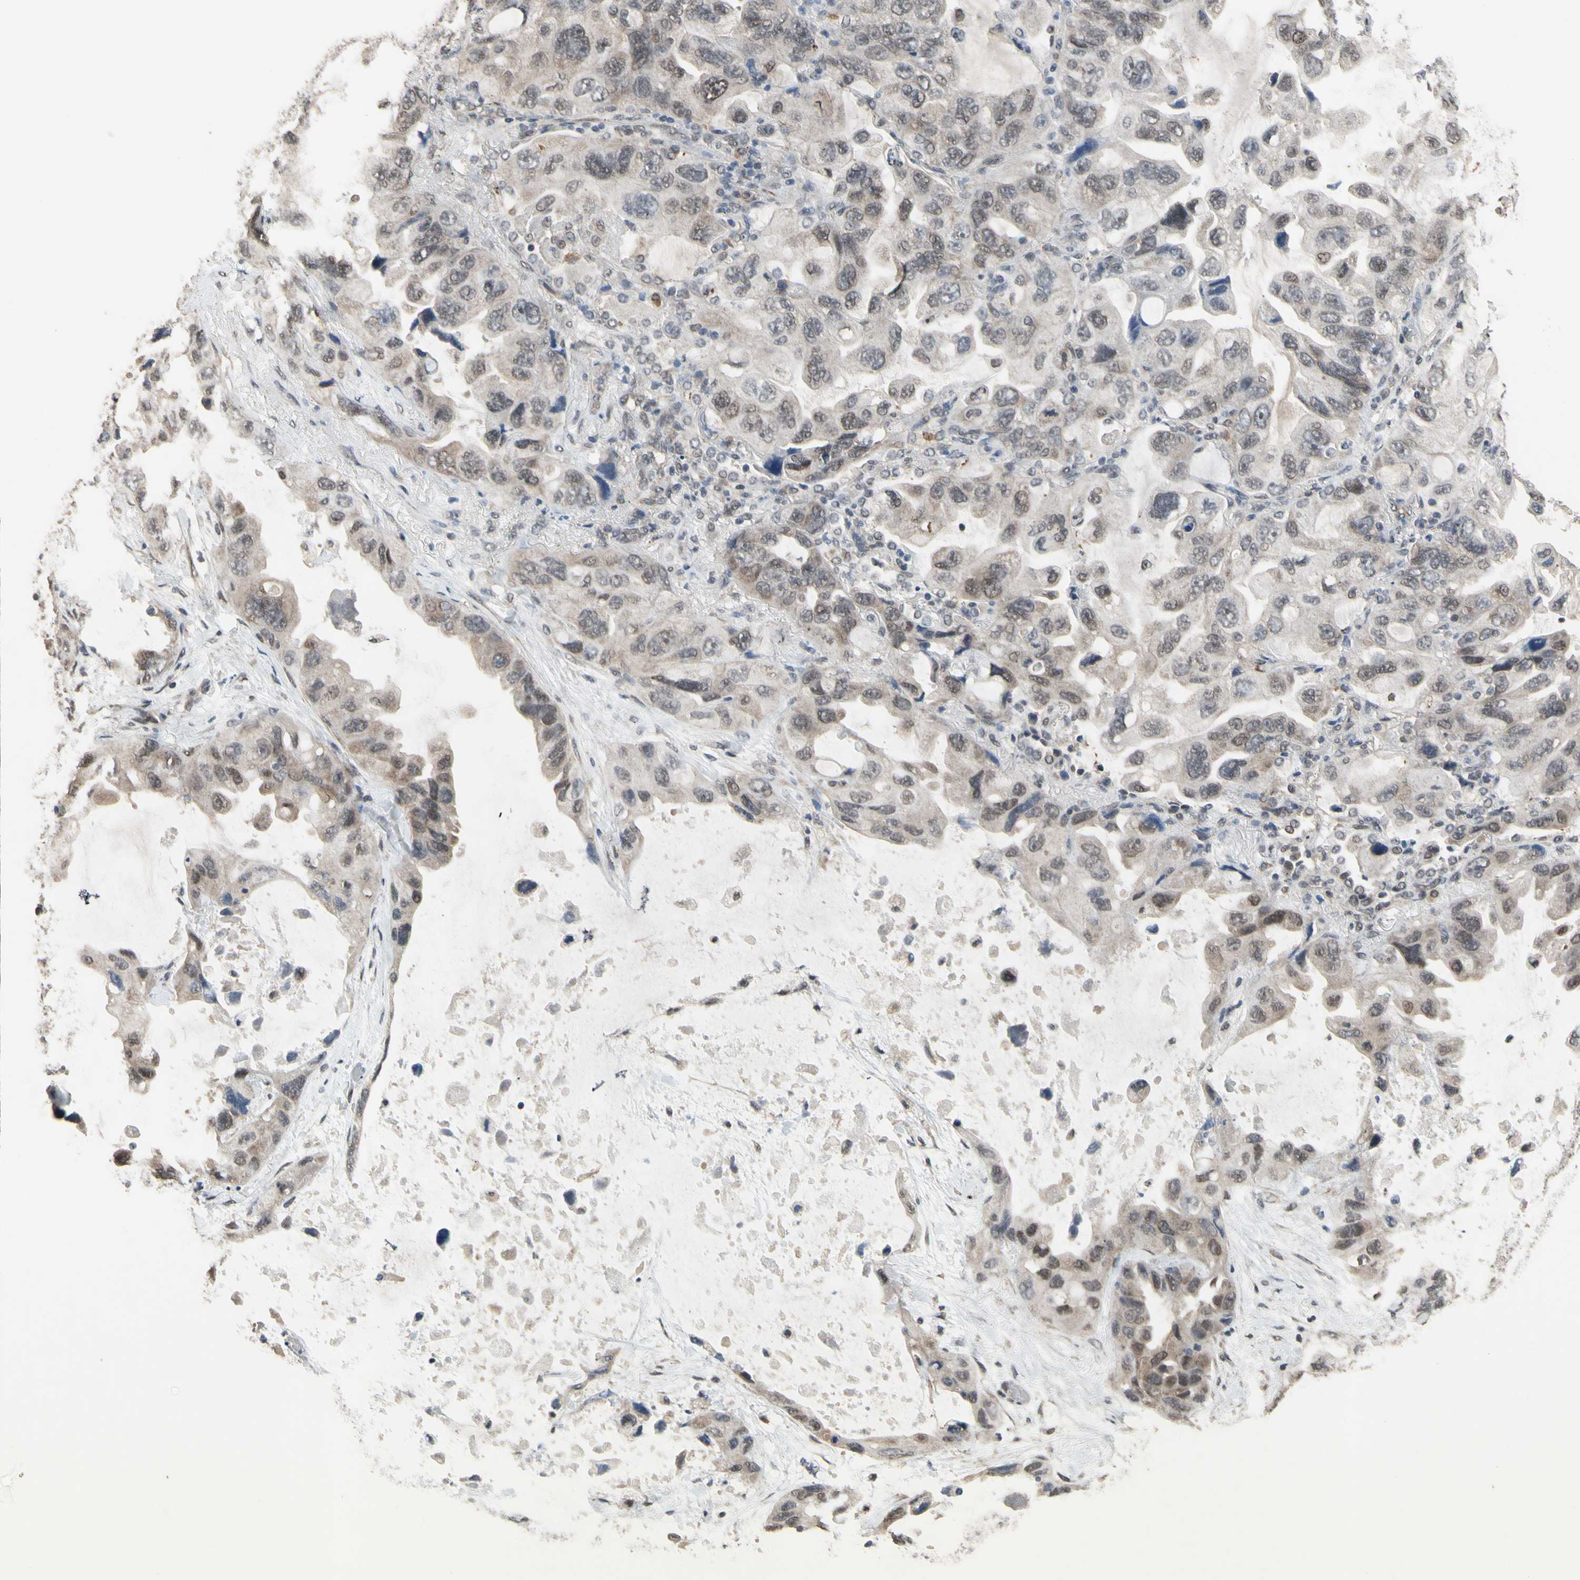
{"staining": {"intensity": "weak", "quantity": "25%-75%", "location": "cytoplasmic/membranous,nuclear"}, "tissue": "lung cancer", "cell_type": "Tumor cells", "image_type": "cancer", "snomed": [{"axis": "morphology", "description": "Squamous cell carcinoma, NOS"}, {"axis": "topography", "description": "Lung"}], "caption": "An immunohistochemistry (IHC) image of neoplastic tissue is shown. Protein staining in brown labels weak cytoplasmic/membranous and nuclear positivity in lung squamous cell carcinoma within tumor cells. The staining was performed using DAB, with brown indicating positive protein expression. Nuclei are stained blue with hematoxylin.", "gene": "ZNF174", "patient": {"sex": "female", "age": 73}}